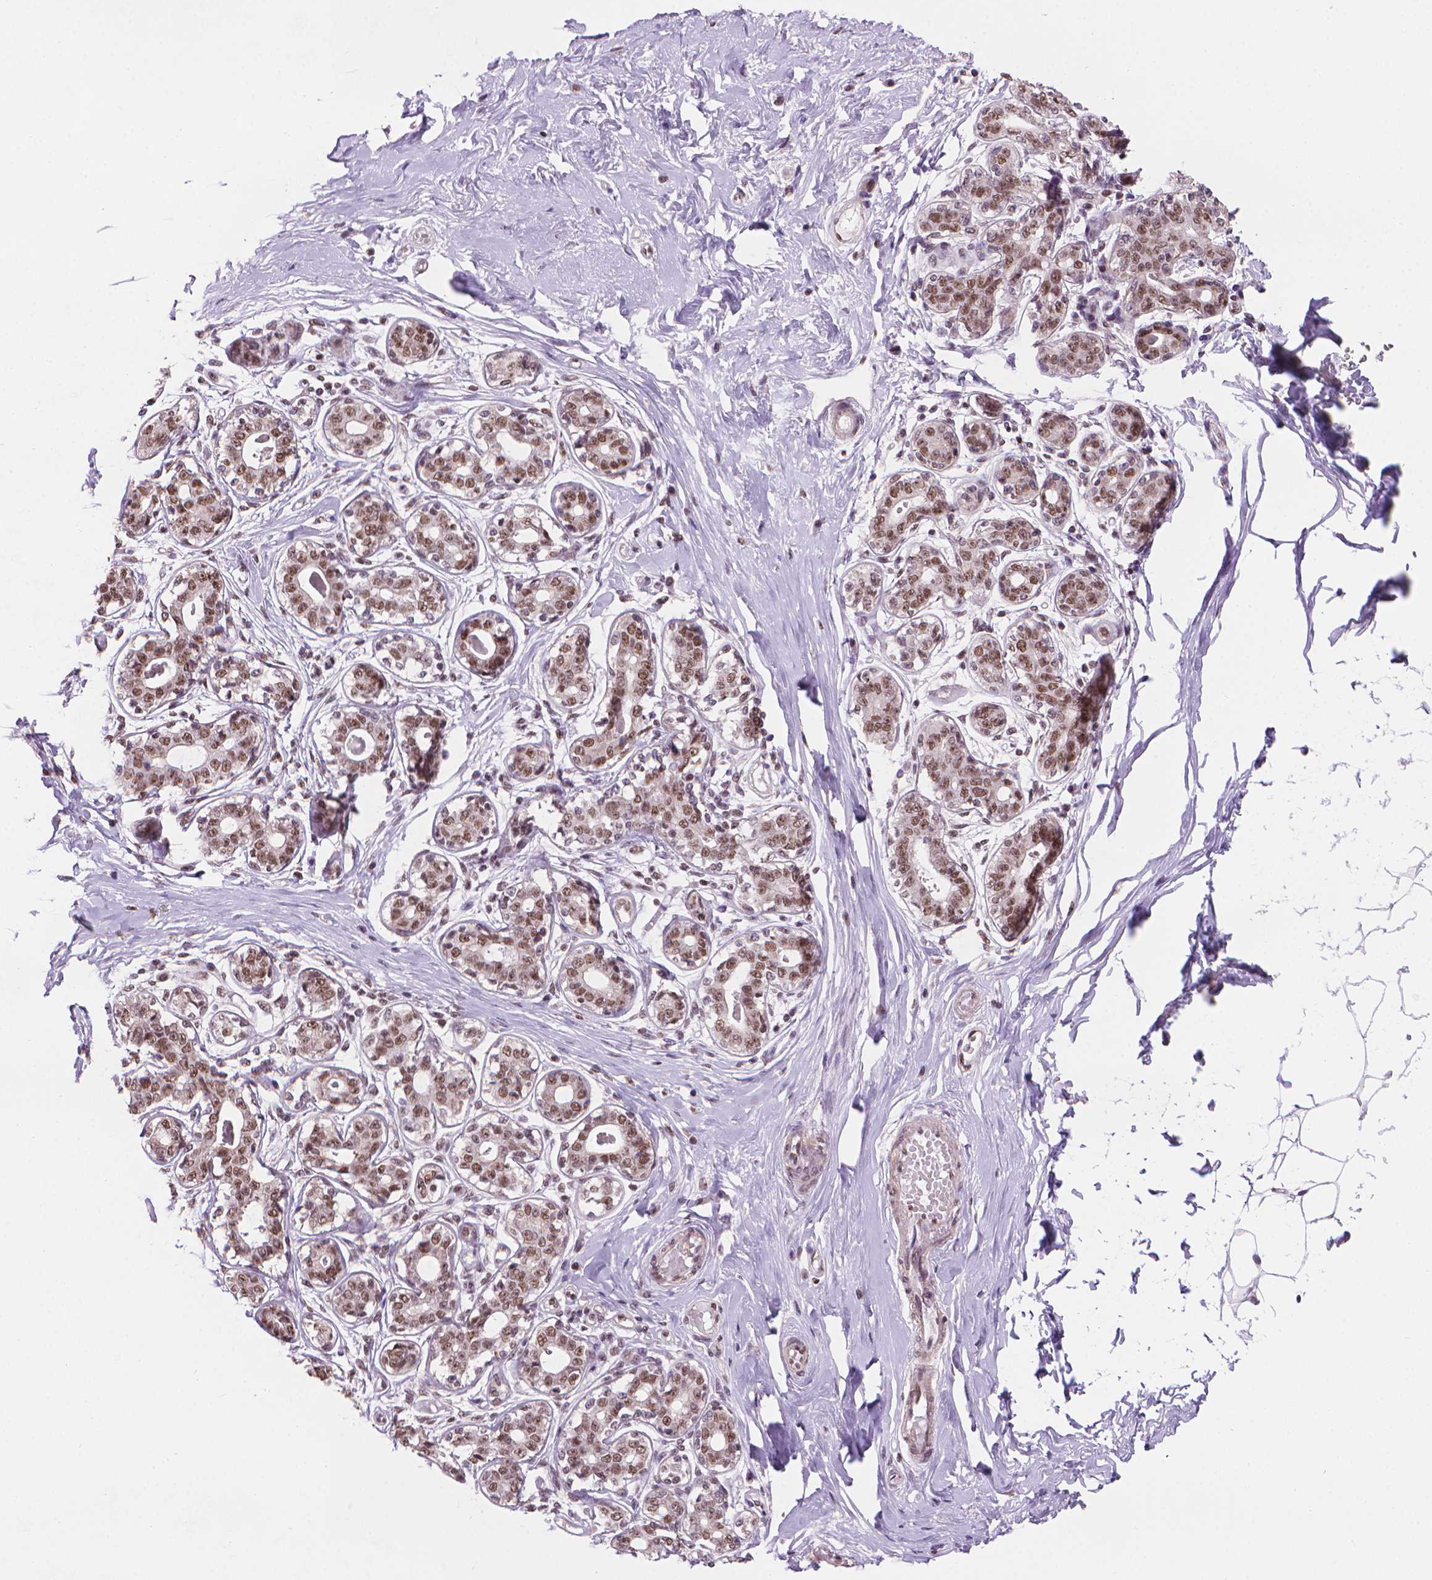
{"staining": {"intensity": "negative", "quantity": "none", "location": "none"}, "tissue": "breast", "cell_type": "Adipocytes", "image_type": "normal", "snomed": [{"axis": "morphology", "description": "Normal tissue, NOS"}, {"axis": "topography", "description": "Skin"}, {"axis": "topography", "description": "Breast"}], "caption": "A photomicrograph of breast stained for a protein exhibits no brown staining in adipocytes.", "gene": "UBN1", "patient": {"sex": "female", "age": 43}}